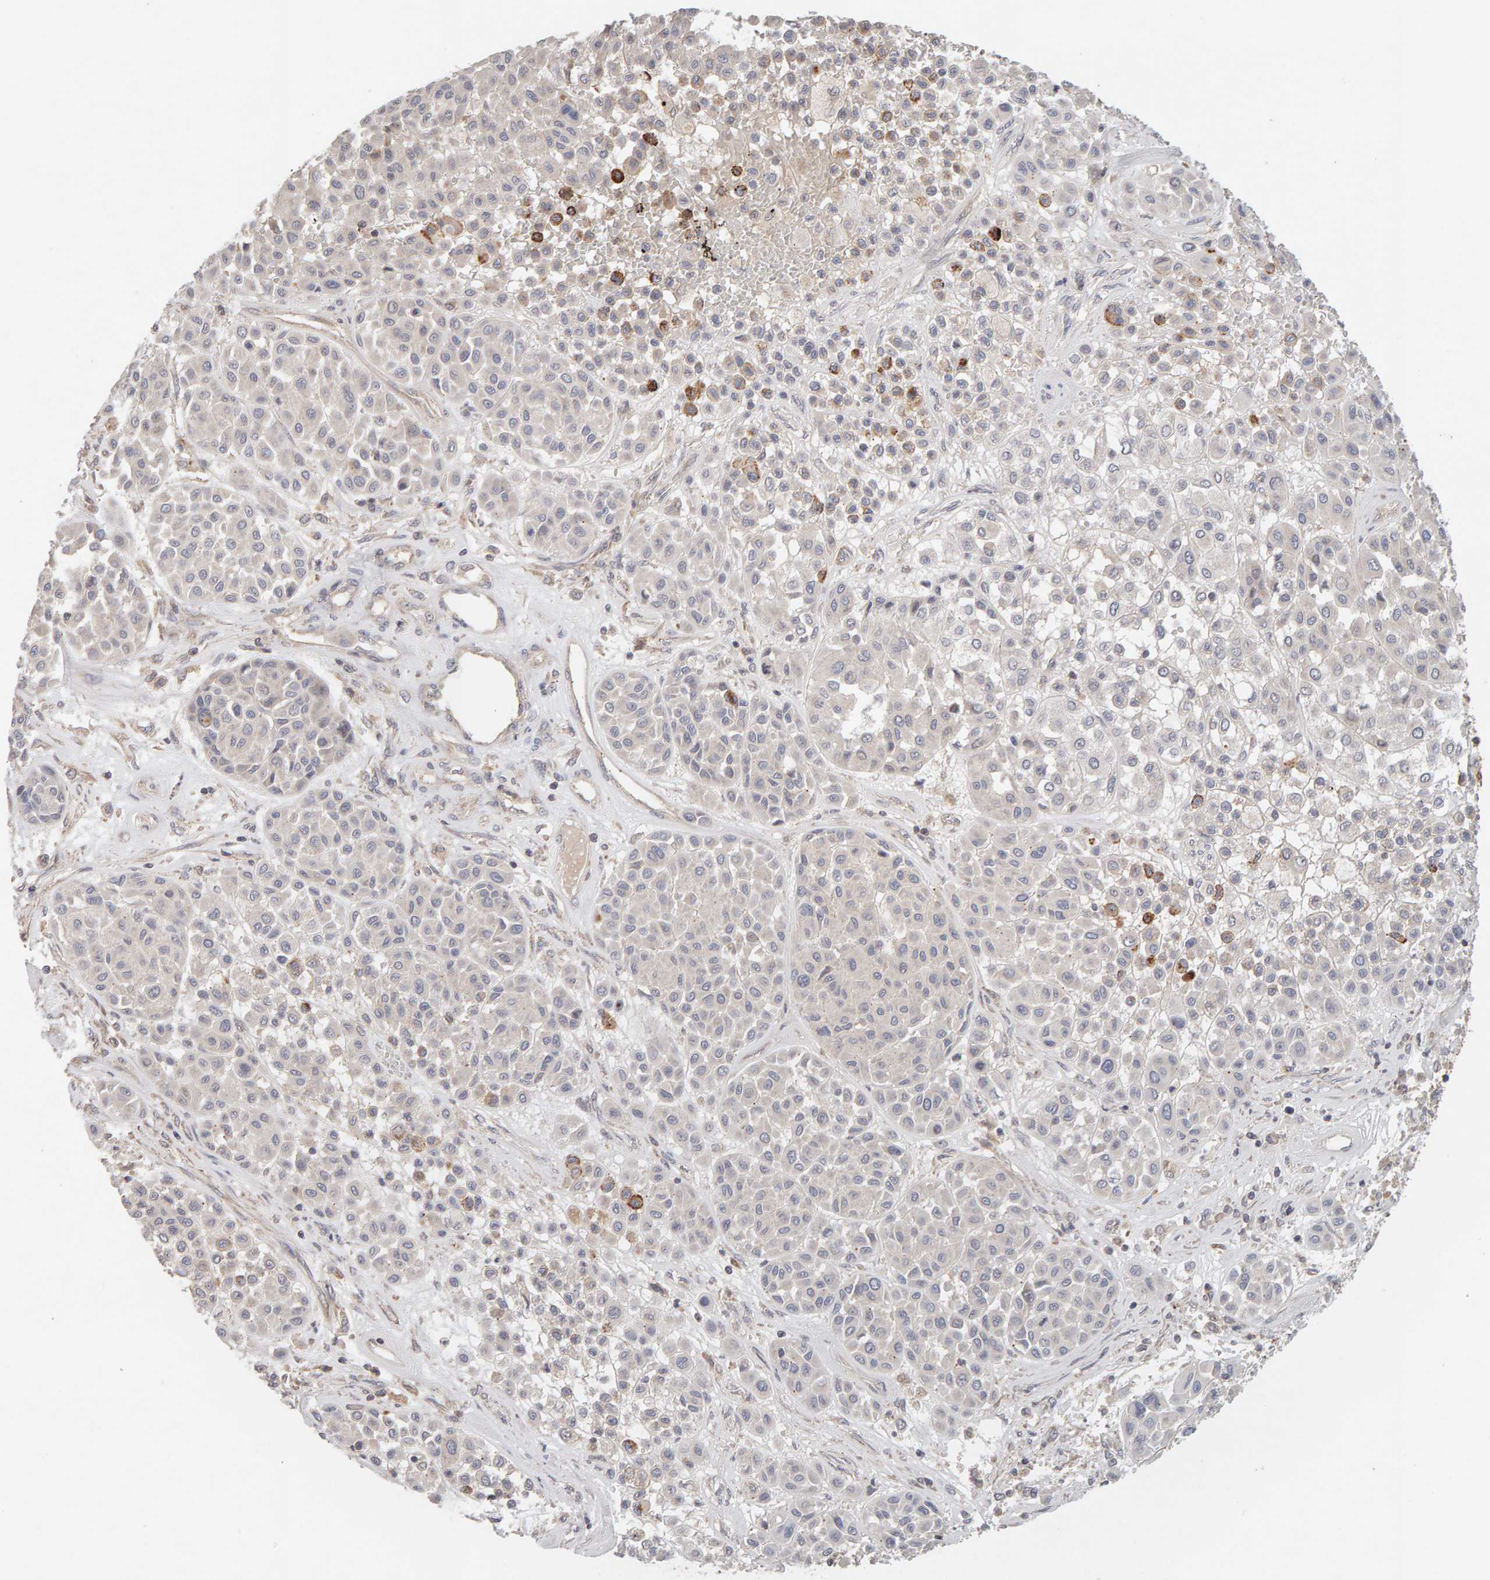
{"staining": {"intensity": "weak", "quantity": "<25%", "location": "cytoplasmic/membranous"}, "tissue": "melanoma", "cell_type": "Tumor cells", "image_type": "cancer", "snomed": [{"axis": "morphology", "description": "Malignant melanoma, Metastatic site"}, {"axis": "topography", "description": "Soft tissue"}], "caption": "An image of melanoma stained for a protein shows no brown staining in tumor cells.", "gene": "DNAJC7", "patient": {"sex": "male", "age": 41}}